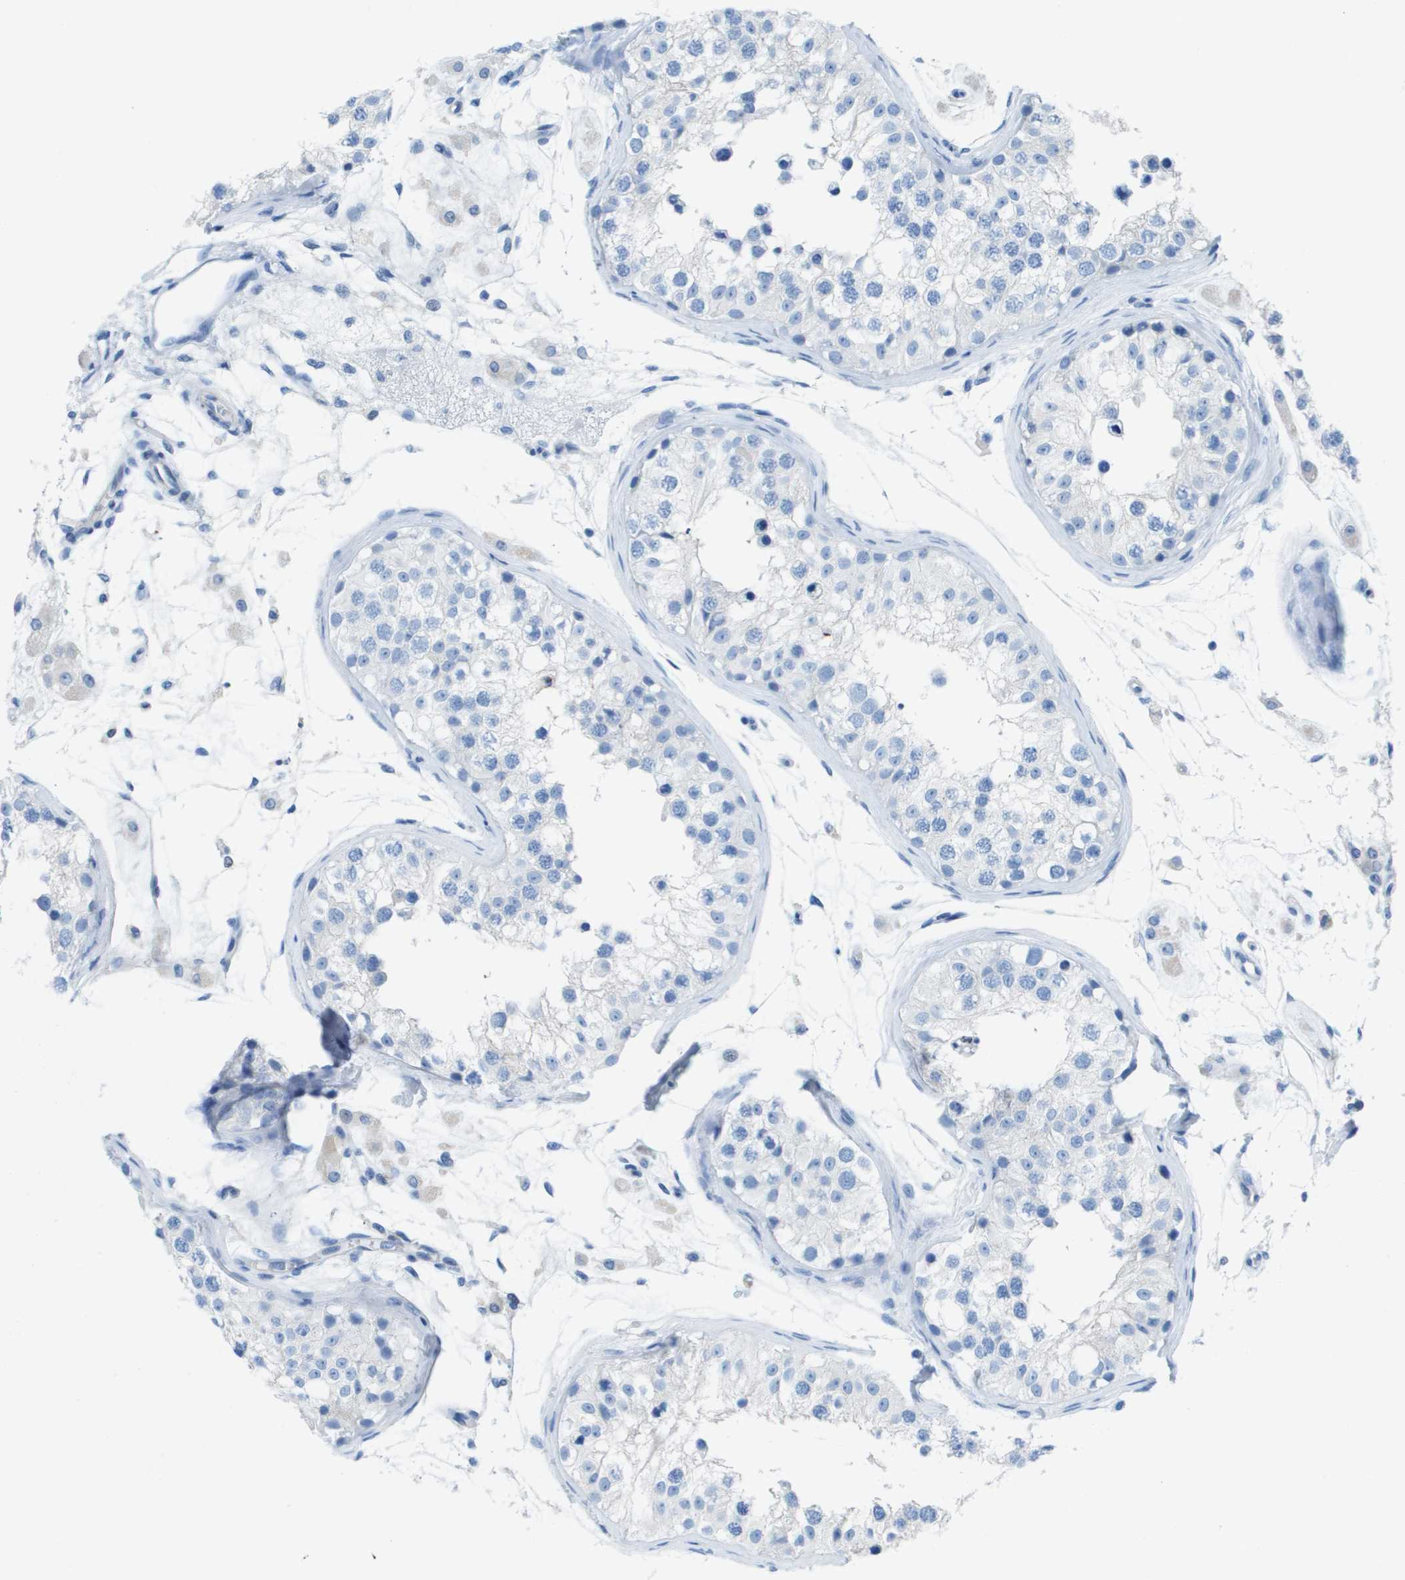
{"staining": {"intensity": "negative", "quantity": "none", "location": "none"}, "tissue": "testis", "cell_type": "Cells in seminiferous ducts", "image_type": "normal", "snomed": [{"axis": "morphology", "description": "Normal tissue, NOS"}, {"axis": "morphology", "description": "Adenocarcinoma, metastatic, NOS"}, {"axis": "topography", "description": "Testis"}], "caption": "The immunohistochemistry micrograph has no significant staining in cells in seminiferous ducts of testis. (DAB IHC with hematoxylin counter stain).", "gene": "CD46", "patient": {"sex": "male", "age": 26}}